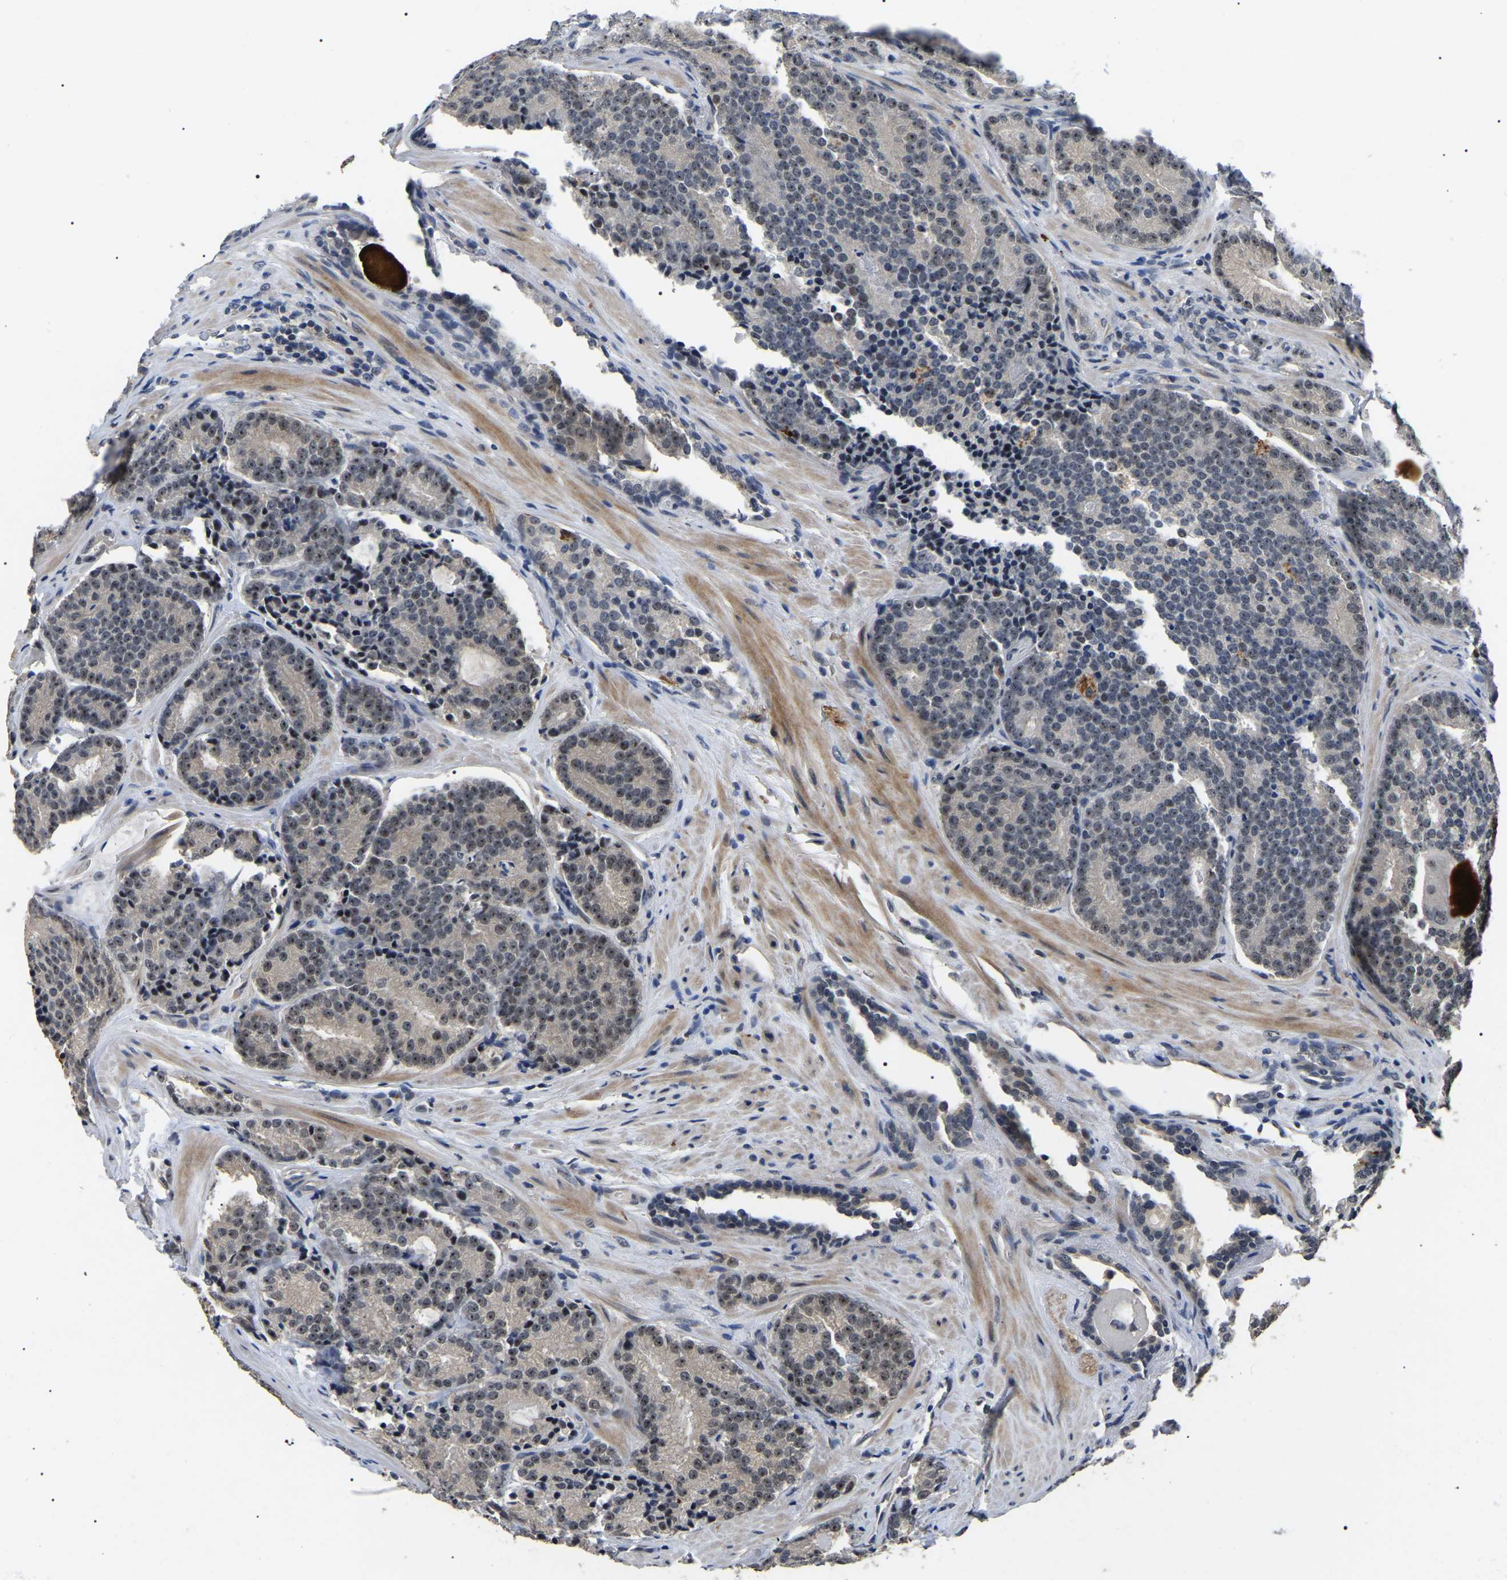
{"staining": {"intensity": "weak", "quantity": ">75%", "location": "nuclear"}, "tissue": "prostate cancer", "cell_type": "Tumor cells", "image_type": "cancer", "snomed": [{"axis": "morphology", "description": "Adenocarcinoma, High grade"}, {"axis": "topography", "description": "Prostate"}], "caption": "Protein analysis of prostate high-grade adenocarcinoma tissue shows weak nuclear positivity in approximately >75% of tumor cells. (DAB = brown stain, brightfield microscopy at high magnification).", "gene": "PPM1E", "patient": {"sex": "male", "age": 61}}